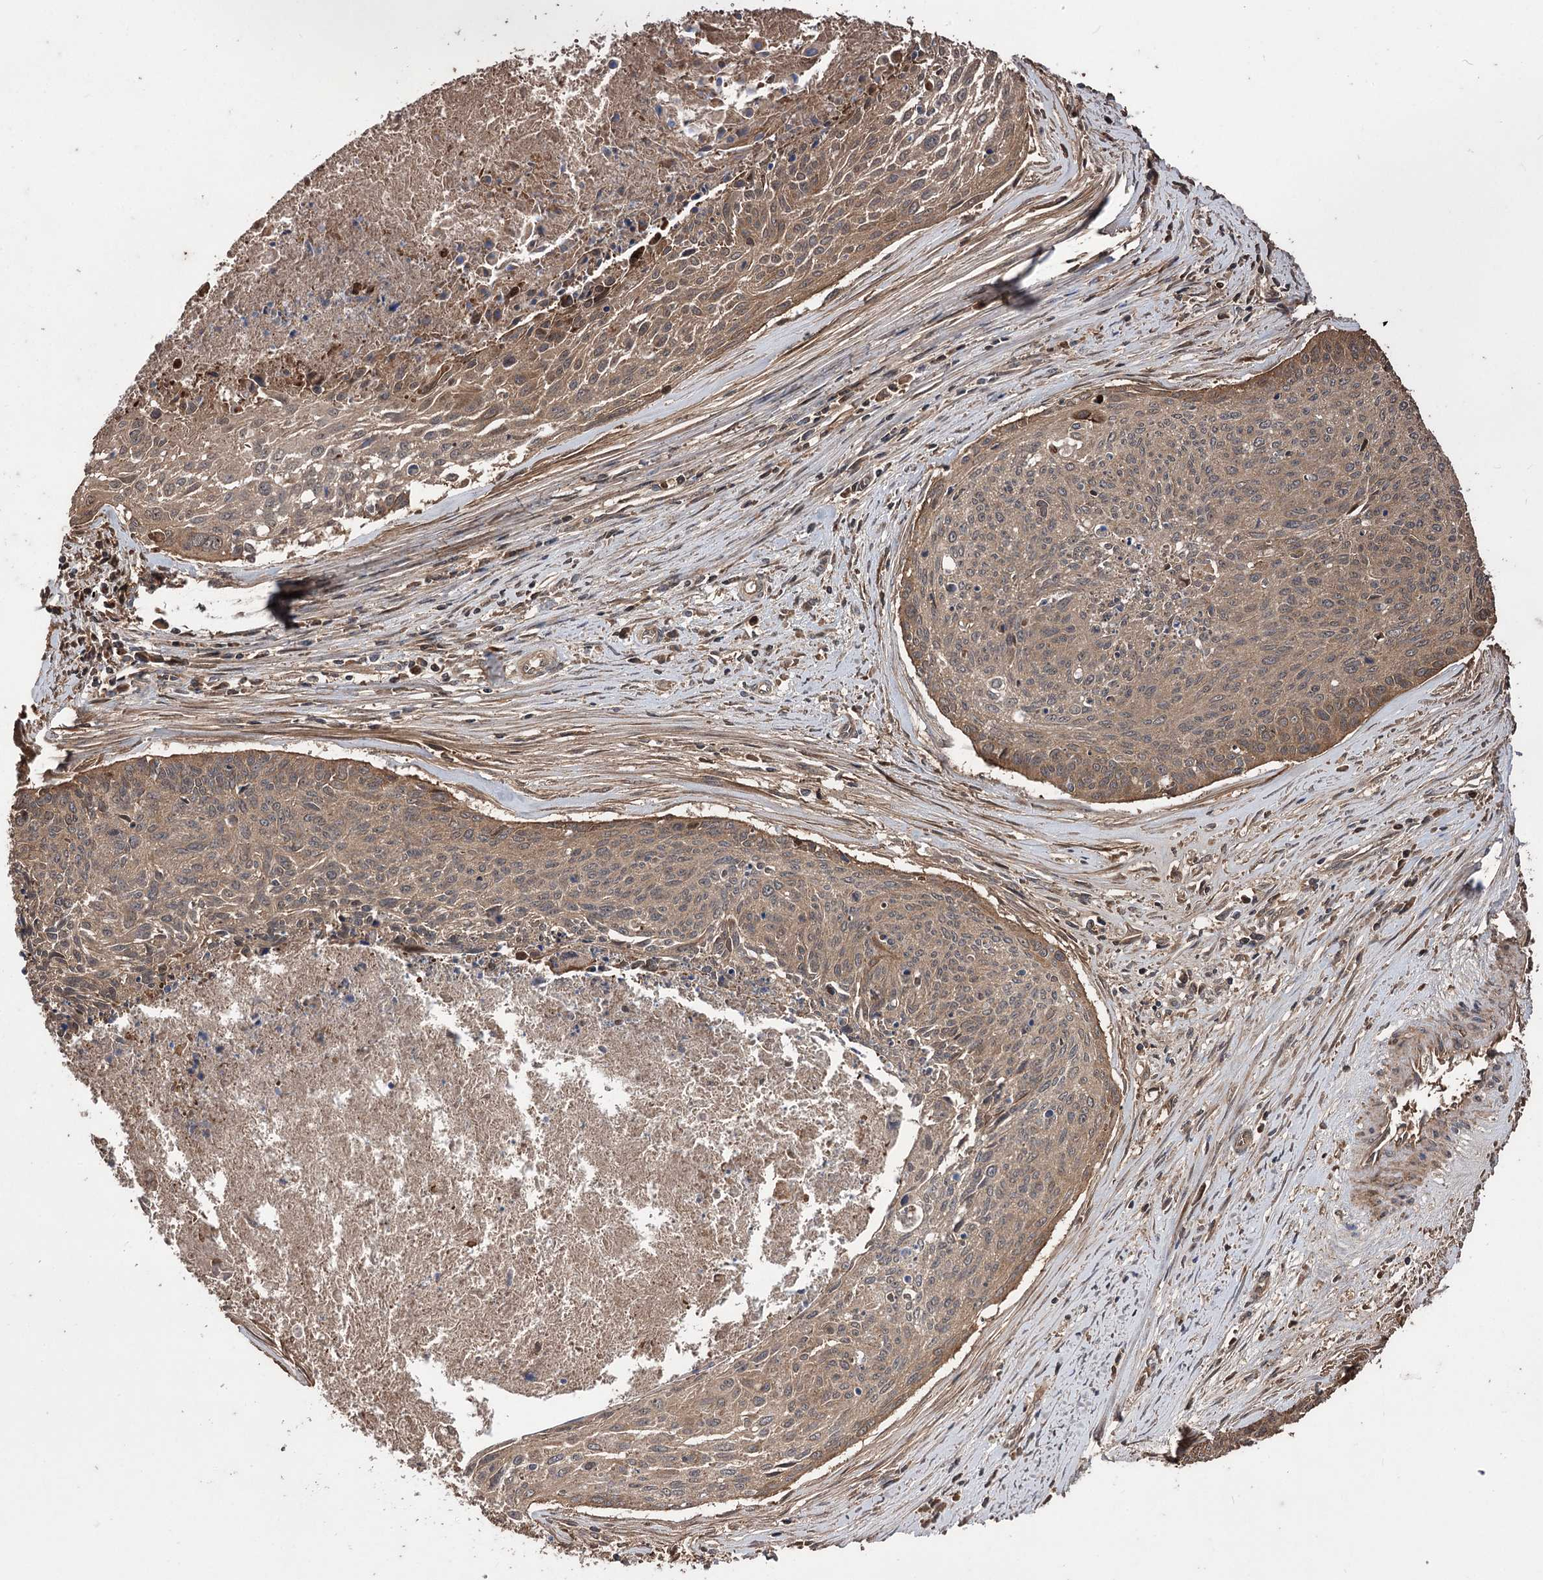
{"staining": {"intensity": "moderate", "quantity": ">75%", "location": "cytoplasmic/membranous"}, "tissue": "cervical cancer", "cell_type": "Tumor cells", "image_type": "cancer", "snomed": [{"axis": "morphology", "description": "Squamous cell carcinoma, NOS"}, {"axis": "topography", "description": "Cervix"}], "caption": "Protein staining by immunohistochemistry shows moderate cytoplasmic/membranous positivity in about >75% of tumor cells in cervical cancer (squamous cell carcinoma).", "gene": "RASSF3", "patient": {"sex": "female", "age": 55}}